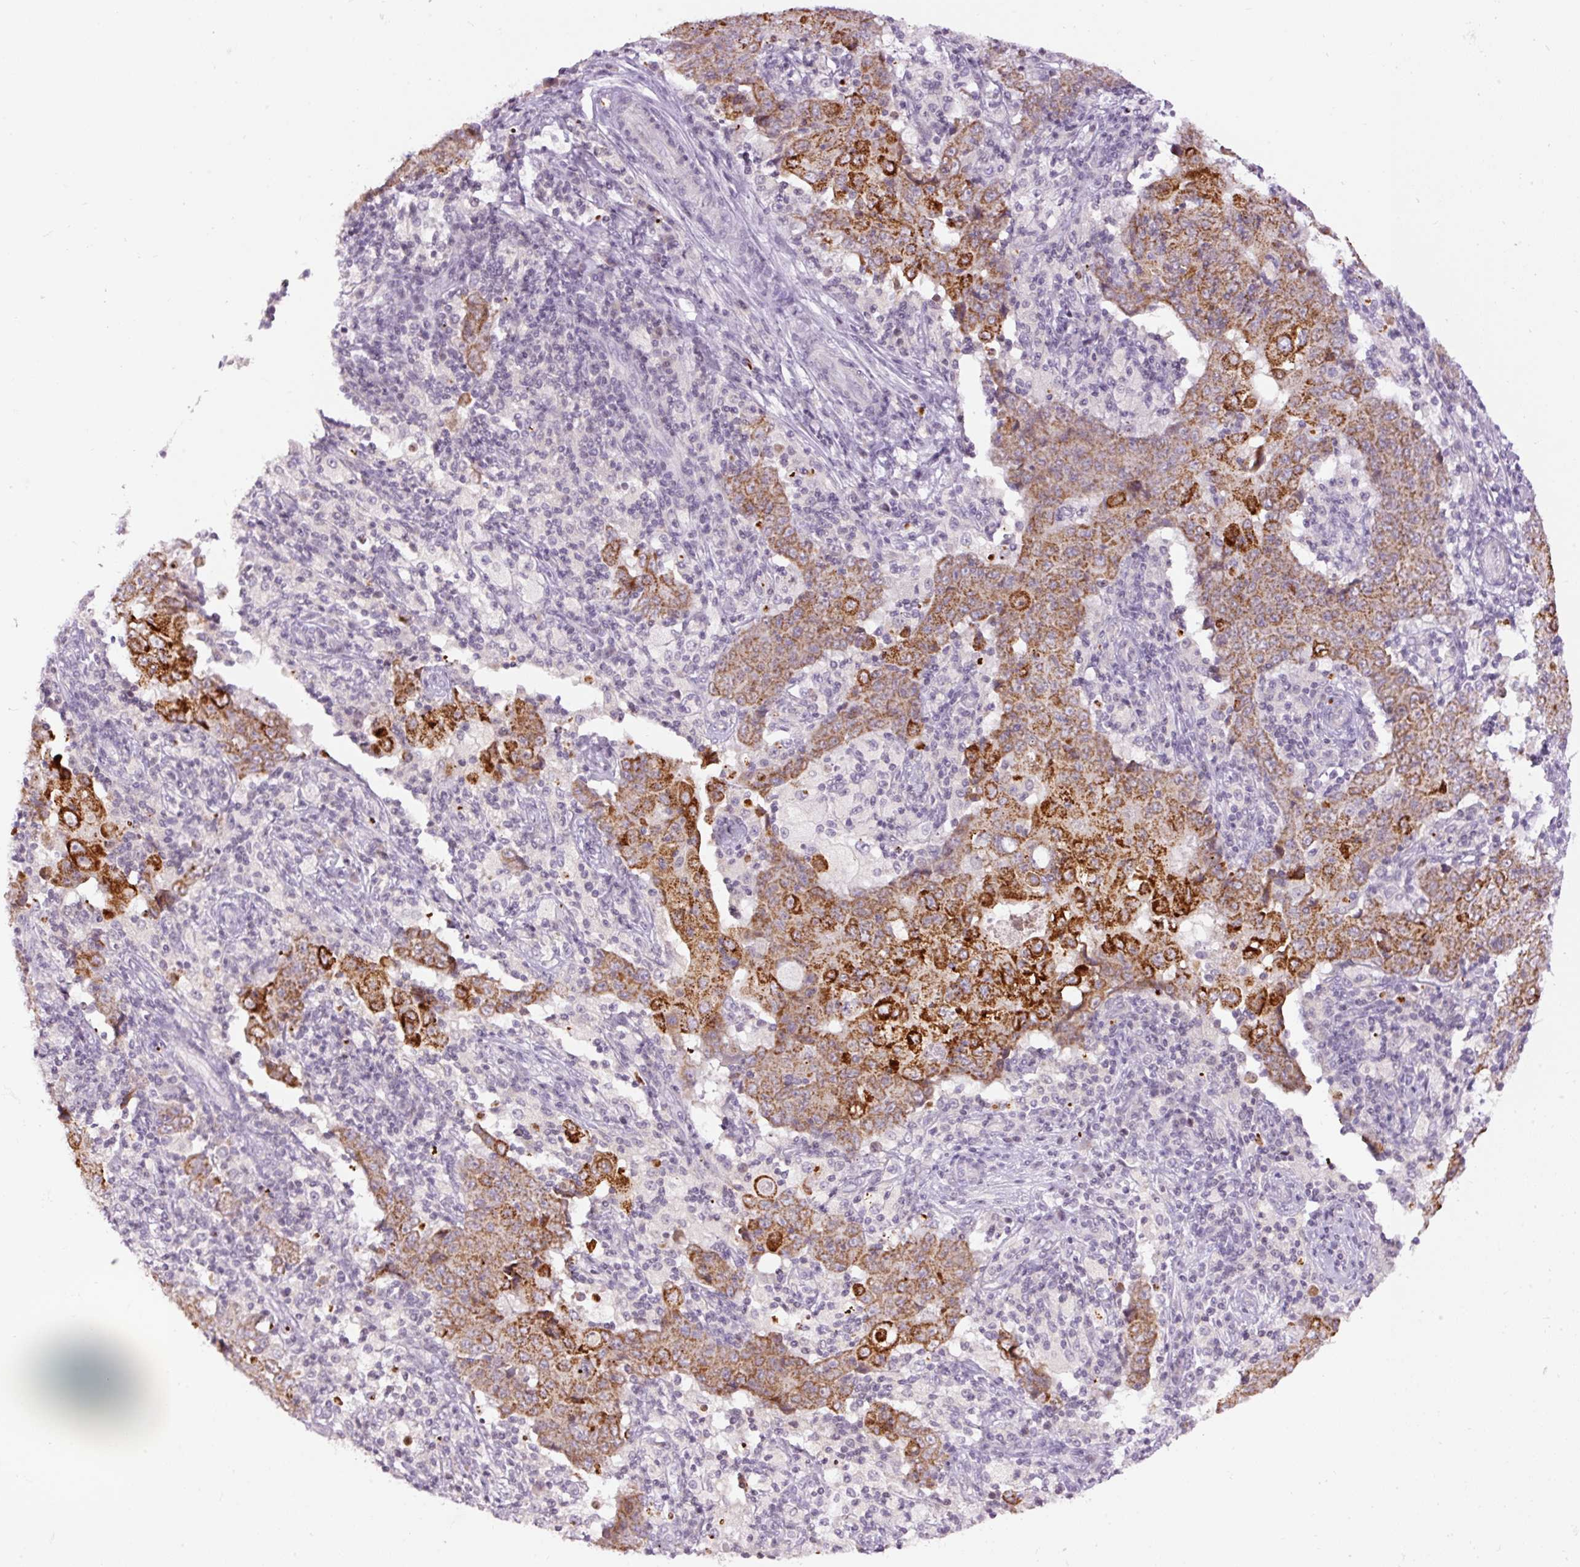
{"staining": {"intensity": "strong", "quantity": ">75%", "location": "cytoplasmic/membranous"}, "tissue": "ovarian cancer", "cell_type": "Tumor cells", "image_type": "cancer", "snomed": [{"axis": "morphology", "description": "Carcinoma, endometroid"}, {"axis": "topography", "description": "Ovary"}], "caption": "Ovarian endometroid carcinoma stained for a protein demonstrates strong cytoplasmic/membranous positivity in tumor cells. (Brightfield microscopy of DAB IHC at high magnification).", "gene": "ABHD11", "patient": {"sex": "female", "age": 42}}